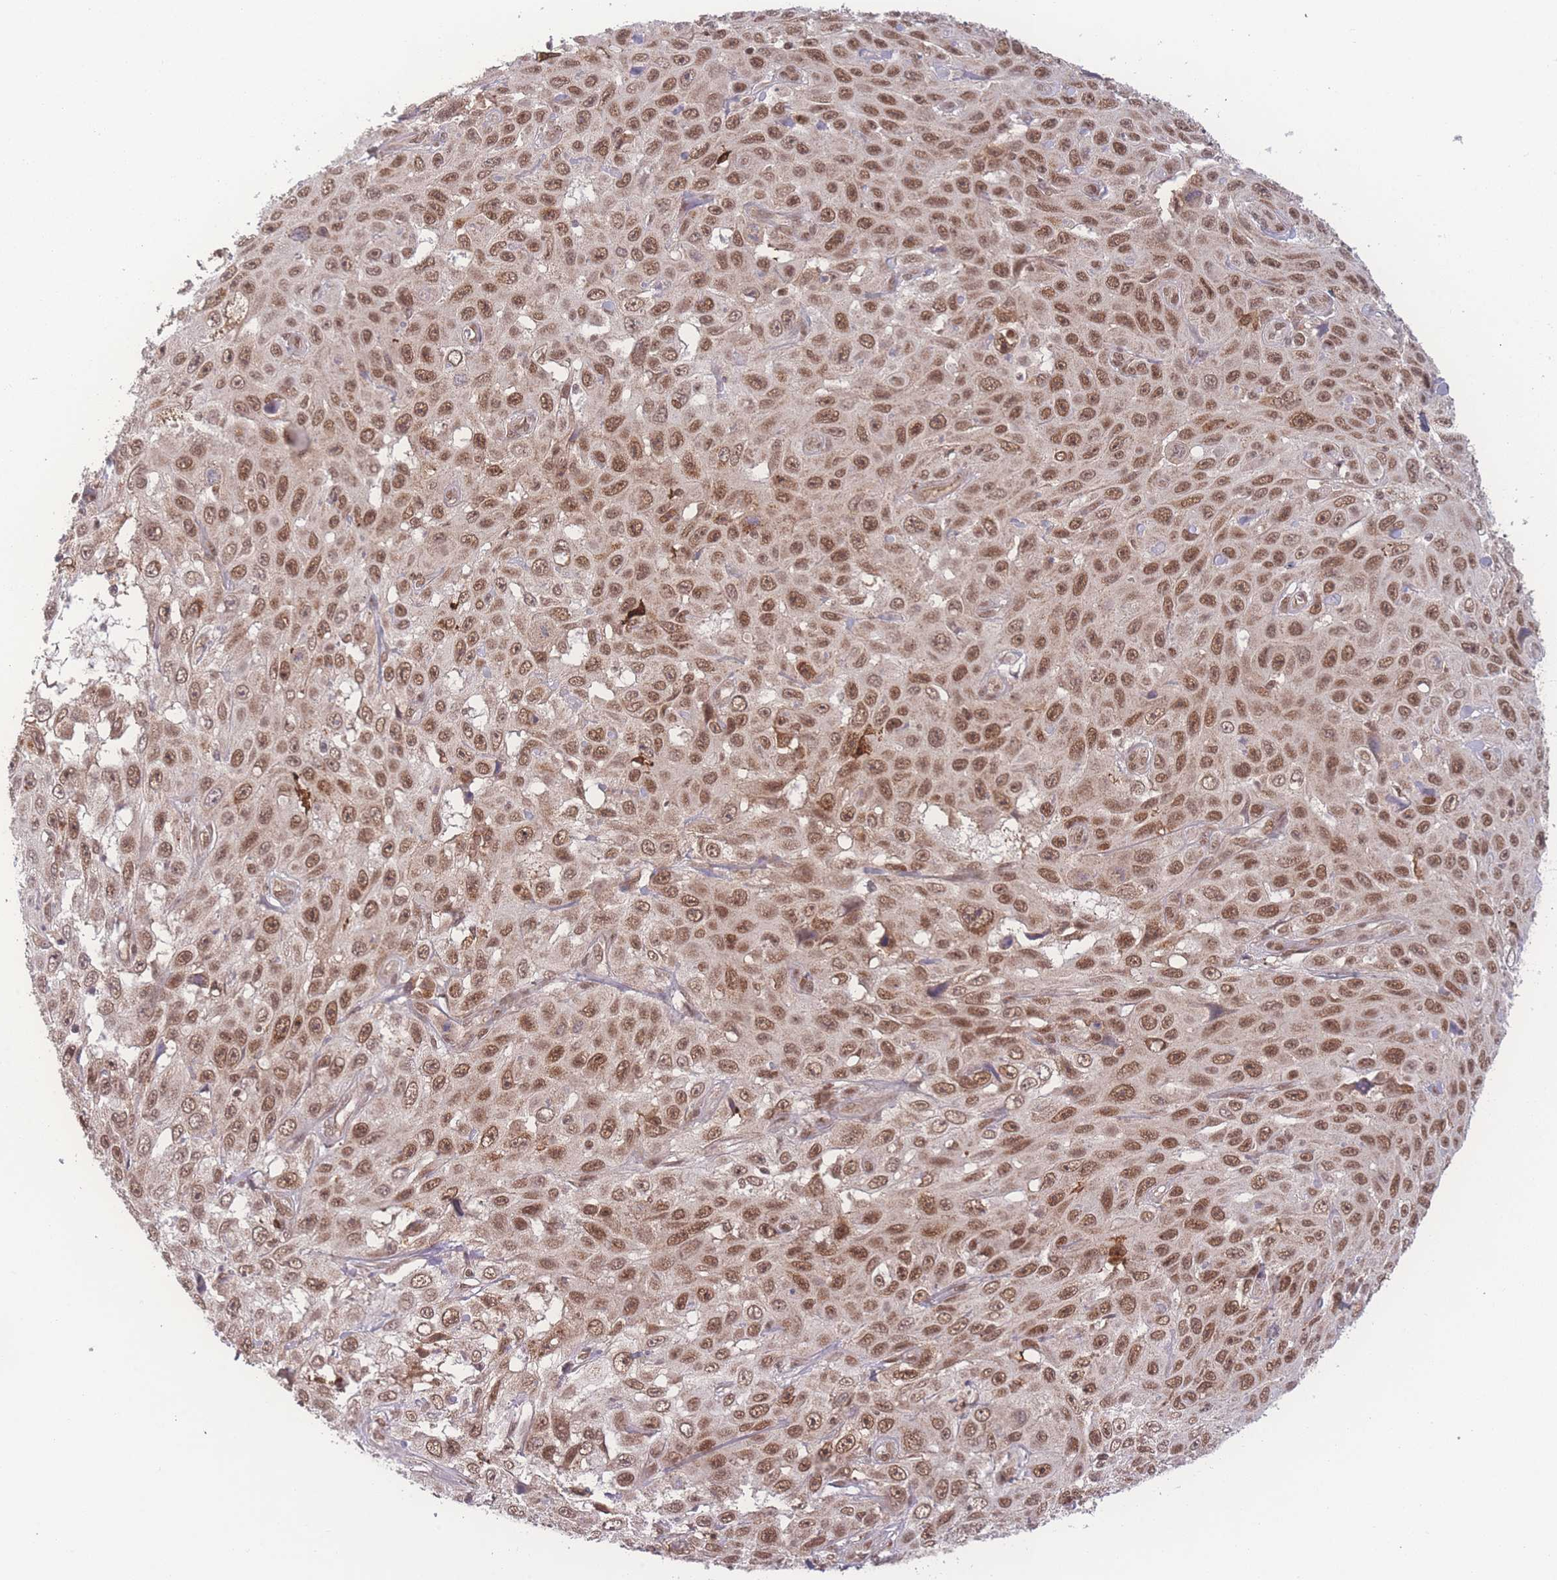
{"staining": {"intensity": "moderate", "quantity": ">75%", "location": "nuclear"}, "tissue": "skin cancer", "cell_type": "Tumor cells", "image_type": "cancer", "snomed": [{"axis": "morphology", "description": "Squamous cell carcinoma, NOS"}, {"axis": "topography", "description": "Skin"}], "caption": "IHC of human squamous cell carcinoma (skin) reveals medium levels of moderate nuclear staining in about >75% of tumor cells.", "gene": "RAVER1", "patient": {"sex": "male", "age": 82}}